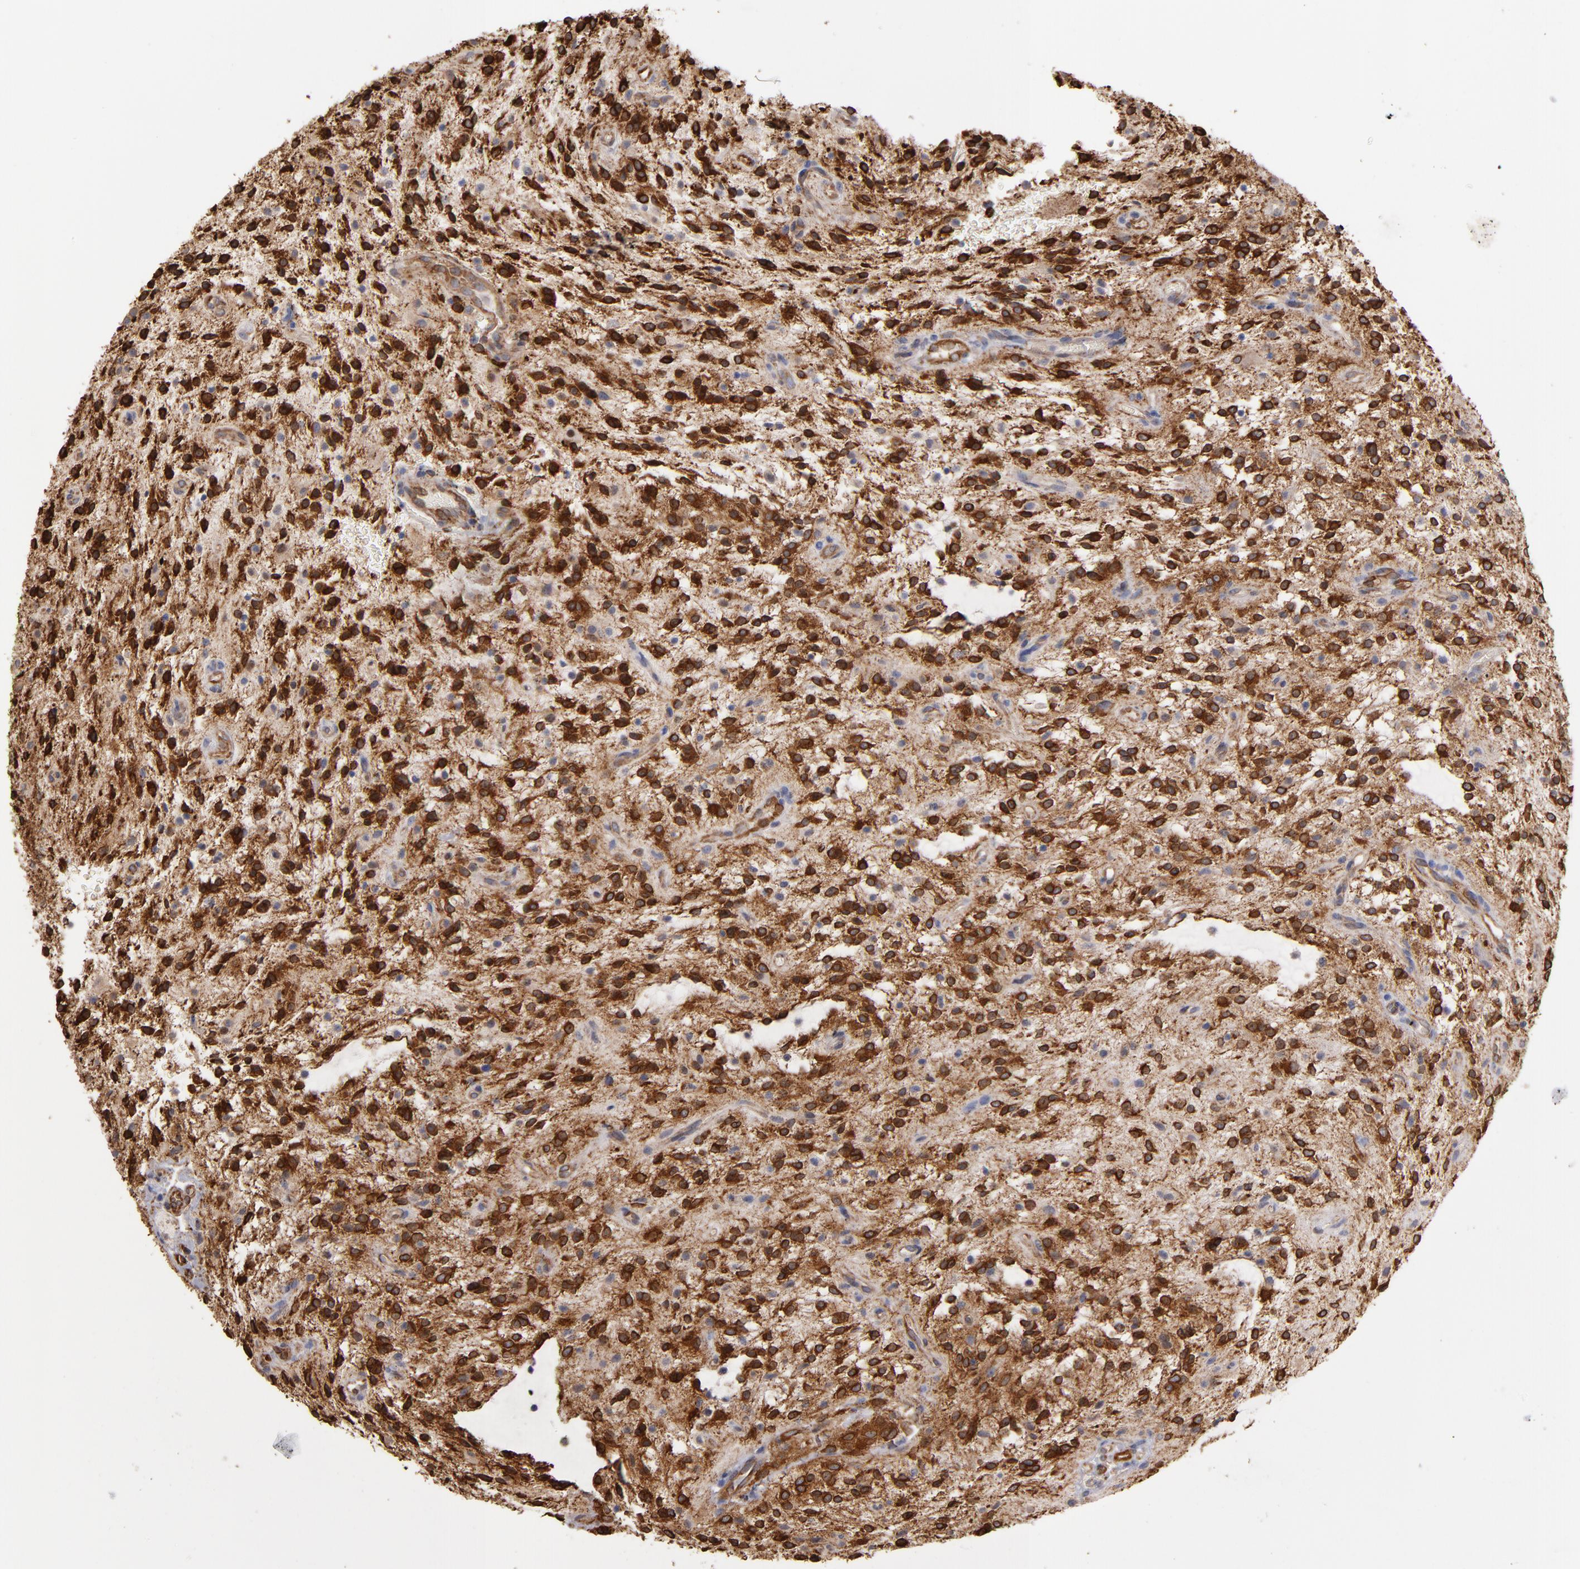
{"staining": {"intensity": "strong", "quantity": ">75%", "location": "cytoplasmic/membranous"}, "tissue": "glioma", "cell_type": "Tumor cells", "image_type": "cancer", "snomed": [{"axis": "morphology", "description": "Glioma, malignant, NOS"}, {"axis": "topography", "description": "Cerebellum"}], "caption": "Immunohistochemical staining of glioma demonstrates strong cytoplasmic/membranous protein positivity in about >75% of tumor cells. The protein is shown in brown color, while the nuclei are stained blue.", "gene": "PGRMC1", "patient": {"sex": "female", "age": 10}}